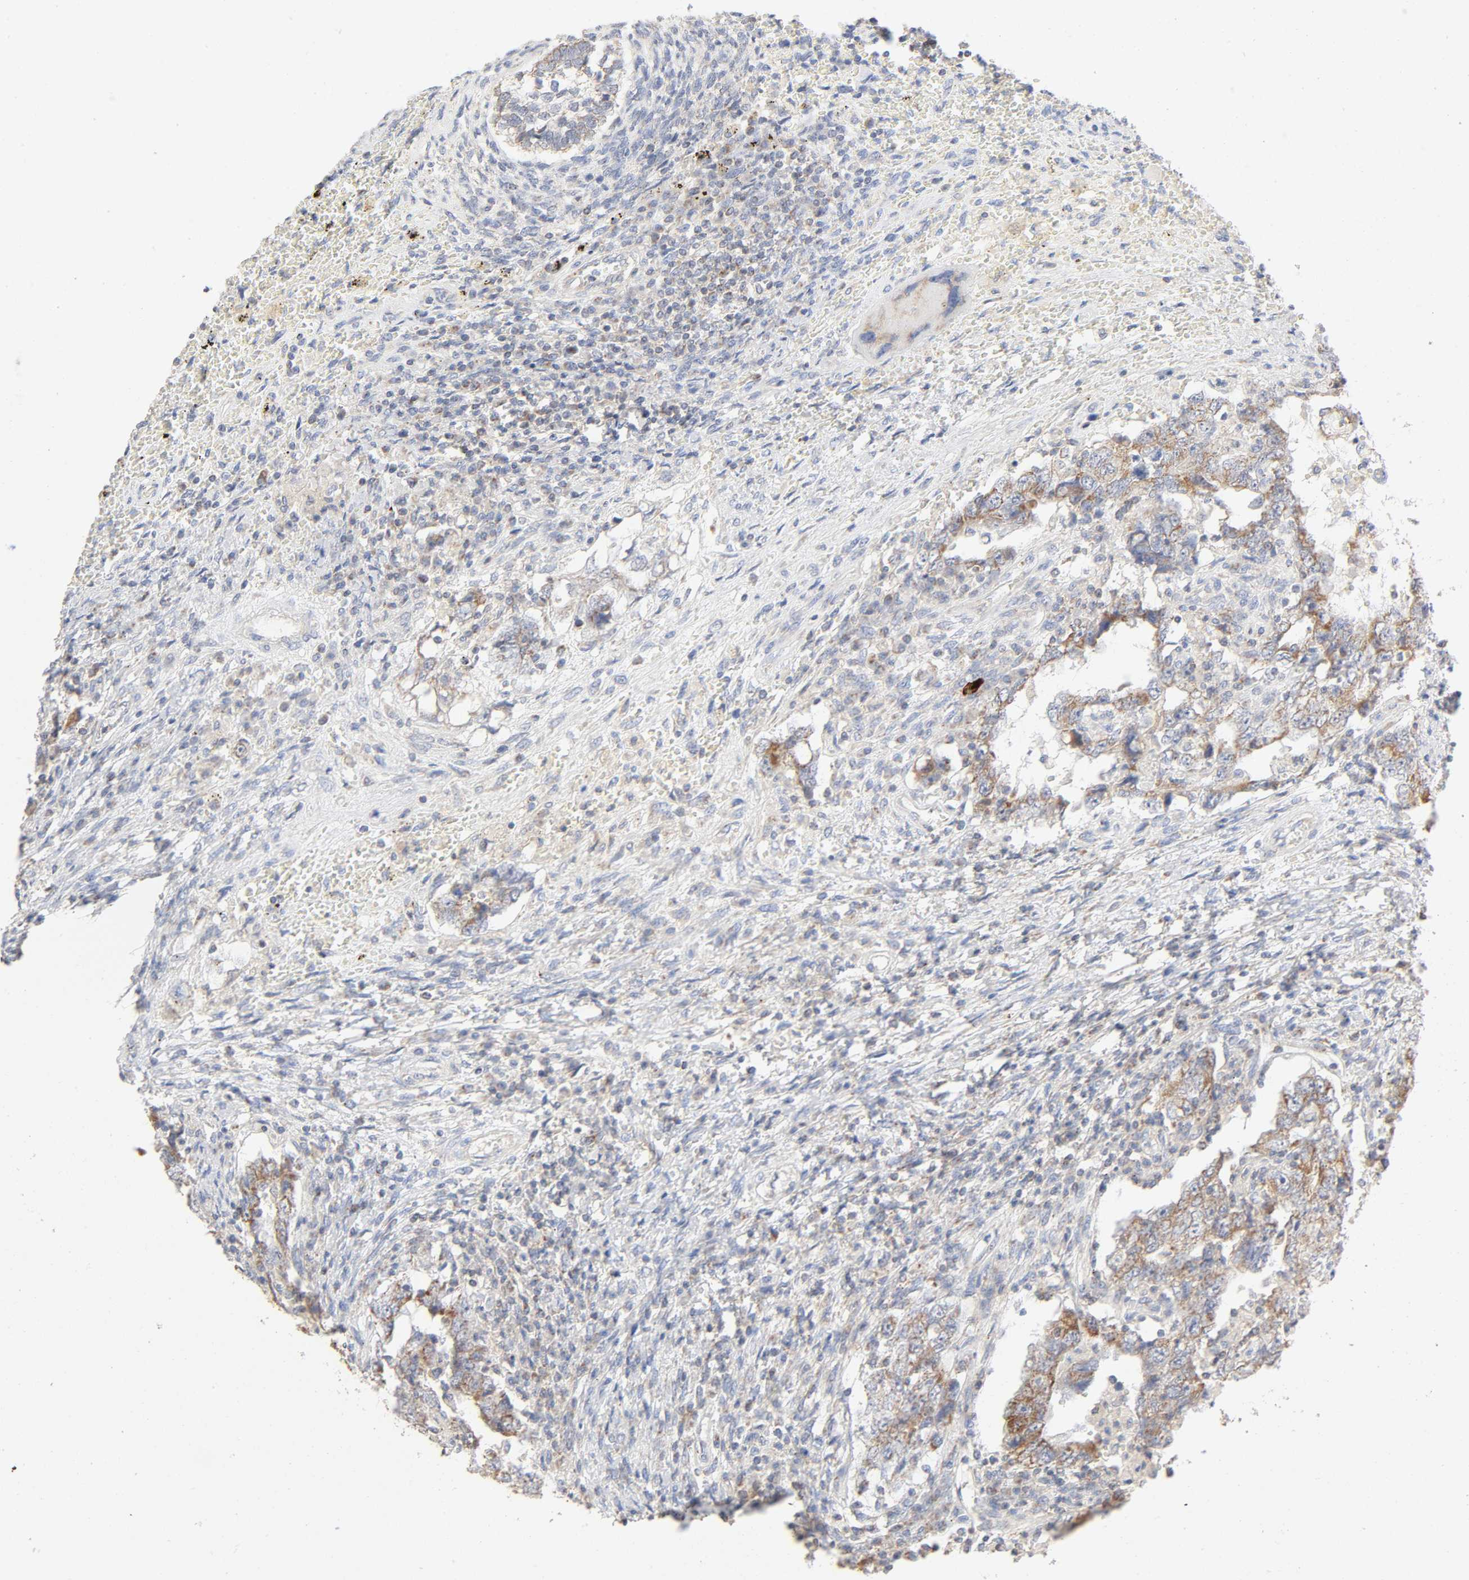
{"staining": {"intensity": "moderate", "quantity": ">75%", "location": "cytoplasmic/membranous"}, "tissue": "testis cancer", "cell_type": "Tumor cells", "image_type": "cancer", "snomed": [{"axis": "morphology", "description": "Carcinoma, Embryonal, NOS"}, {"axis": "topography", "description": "Testis"}], "caption": "IHC of testis cancer (embryonal carcinoma) shows medium levels of moderate cytoplasmic/membranous staining in approximately >75% of tumor cells.", "gene": "SYT16", "patient": {"sex": "male", "age": 26}}